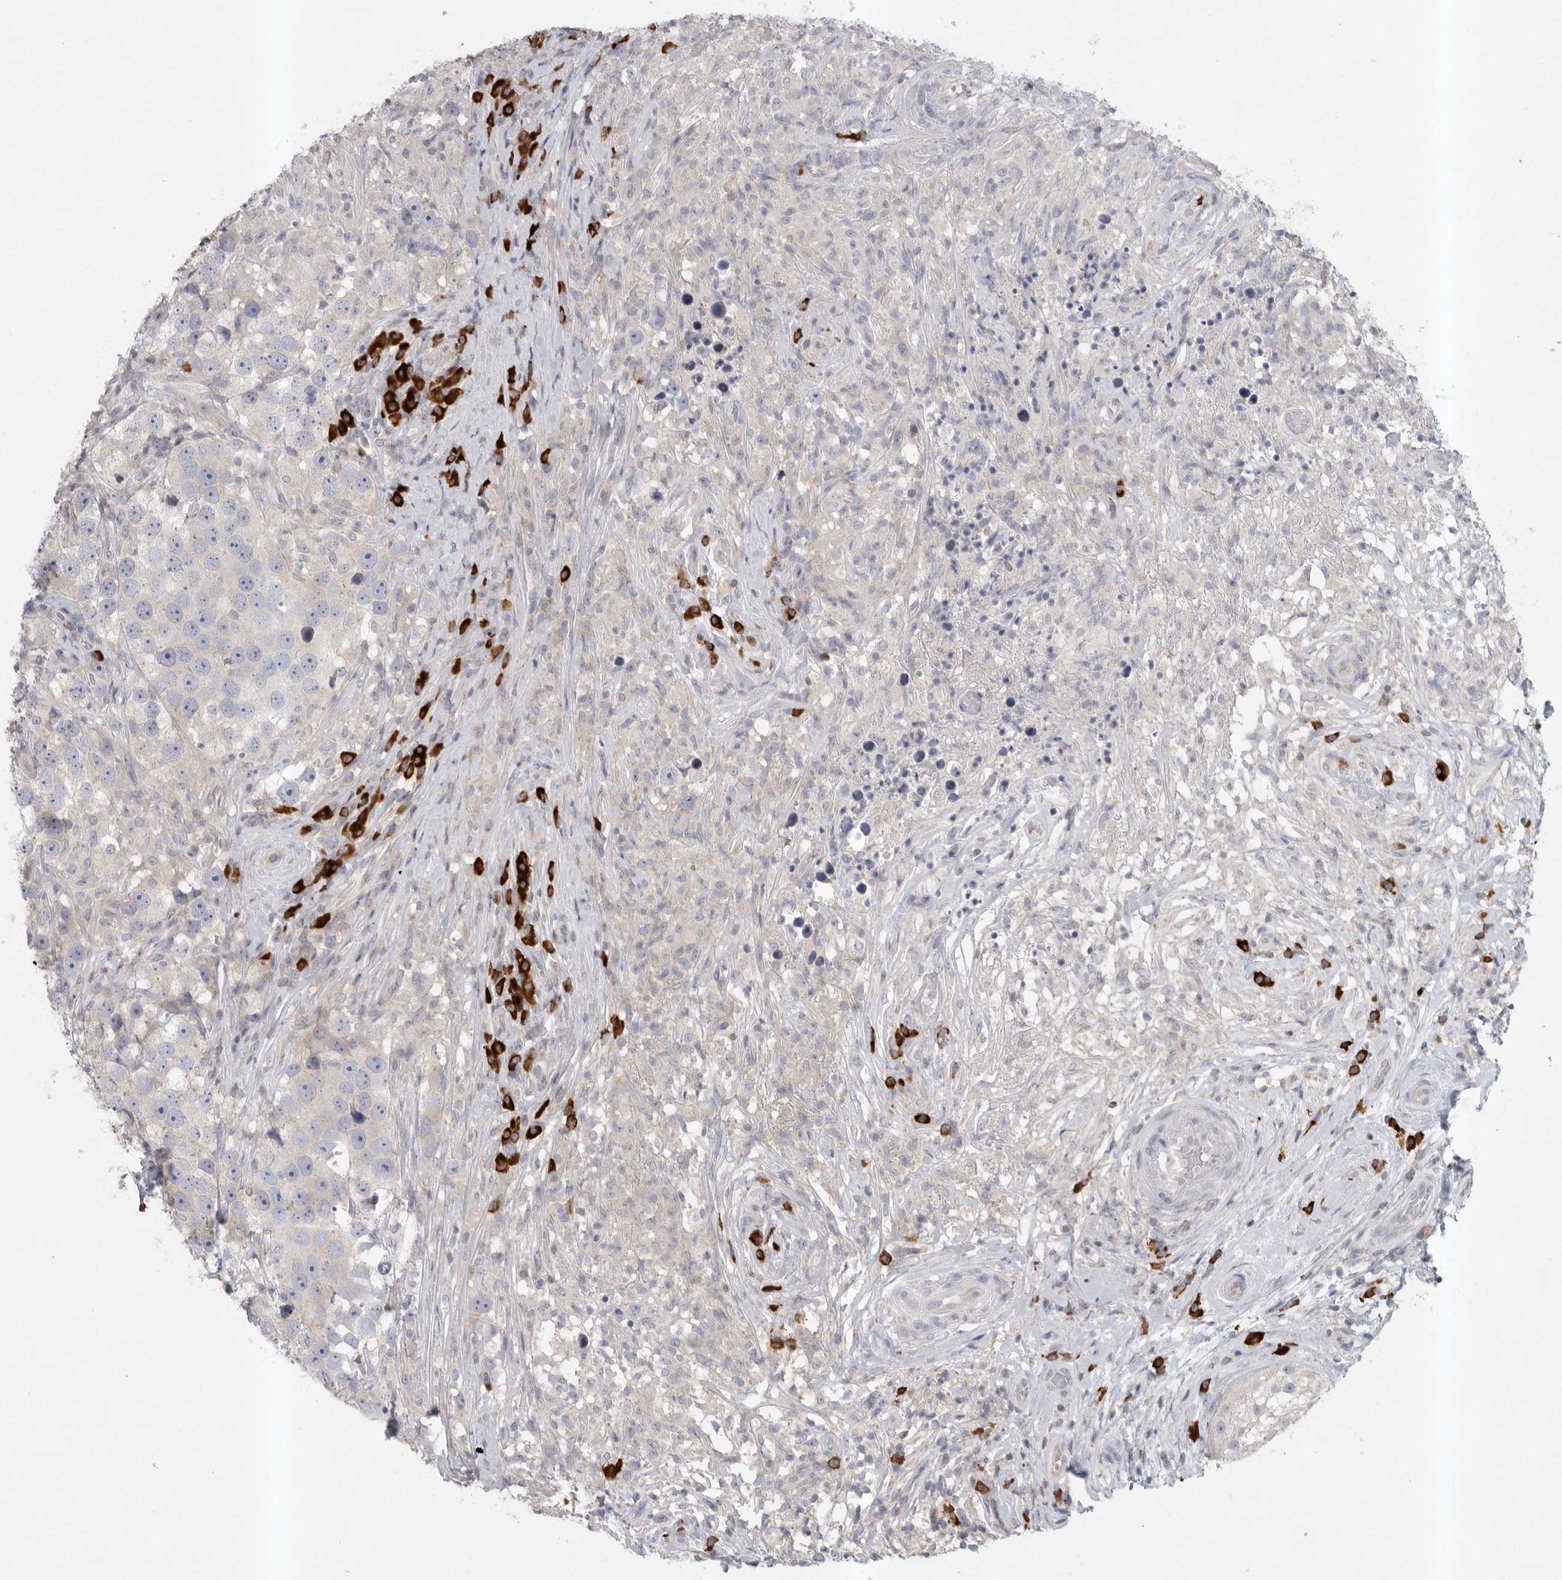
{"staining": {"intensity": "negative", "quantity": "none", "location": "none"}, "tissue": "testis cancer", "cell_type": "Tumor cells", "image_type": "cancer", "snomed": [{"axis": "morphology", "description": "Seminoma, NOS"}, {"axis": "topography", "description": "Testis"}], "caption": "Testis cancer was stained to show a protein in brown. There is no significant positivity in tumor cells.", "gene": "TMEM69", "patient": {"sex": "male", "age": 49}}